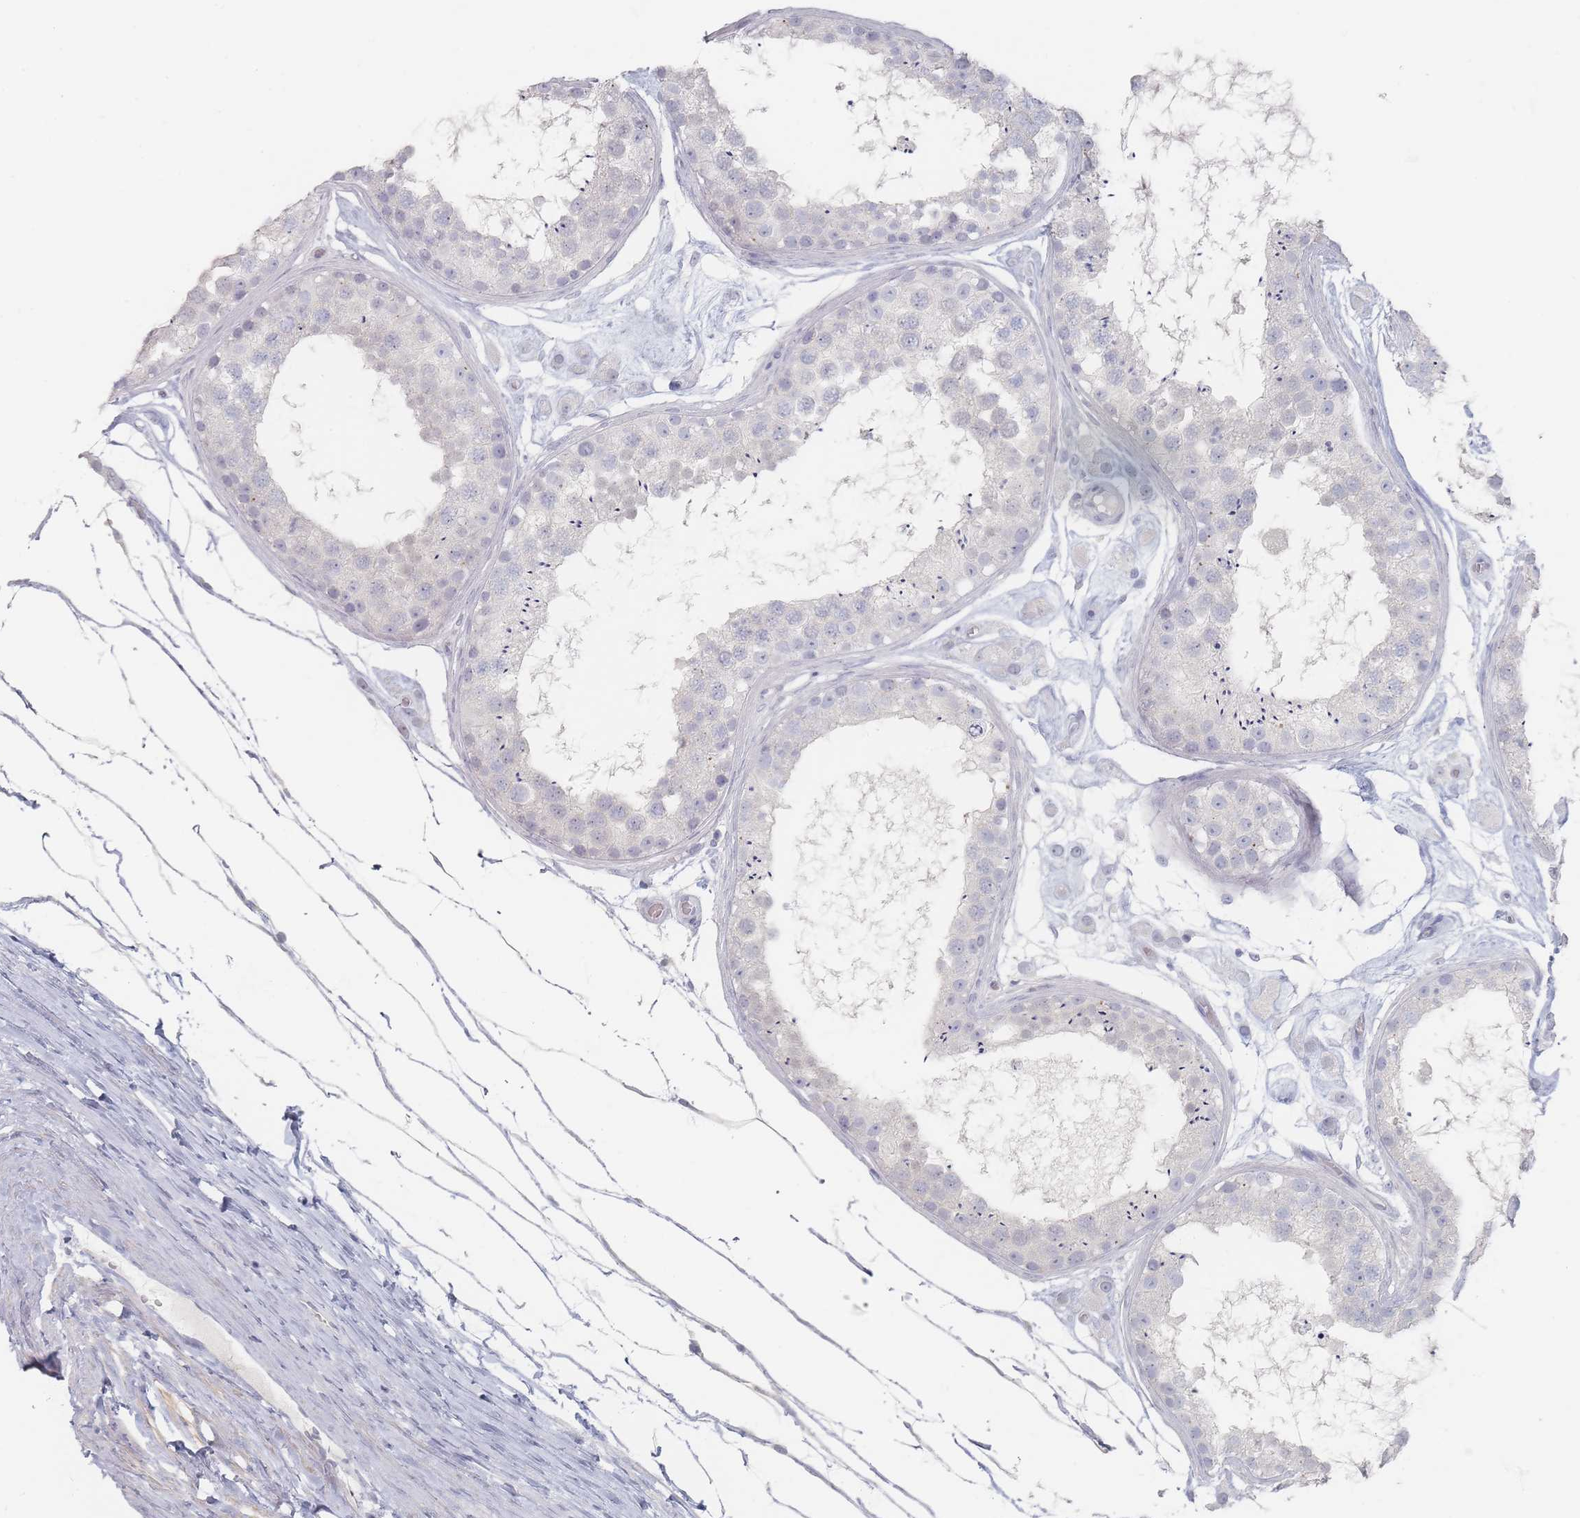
{"staining": {"intensity": "negative", "quantity": "none", "location": "none"}, "tissue": "testis", "cell_type": "Cells in seminiferous ducts", "image_type": "normal", "snomed": [{"axis": "morphology", "description": "Normal tissue, NOS"}, {"axis": "topography", "description": "Testis"}], "caption": "An IHC micrograph of normal testis is shown. There is no staining in cells in seminiferous ducts of testis.", "gene": "CD37", "patient": {"sex": "male", "age": 25}}